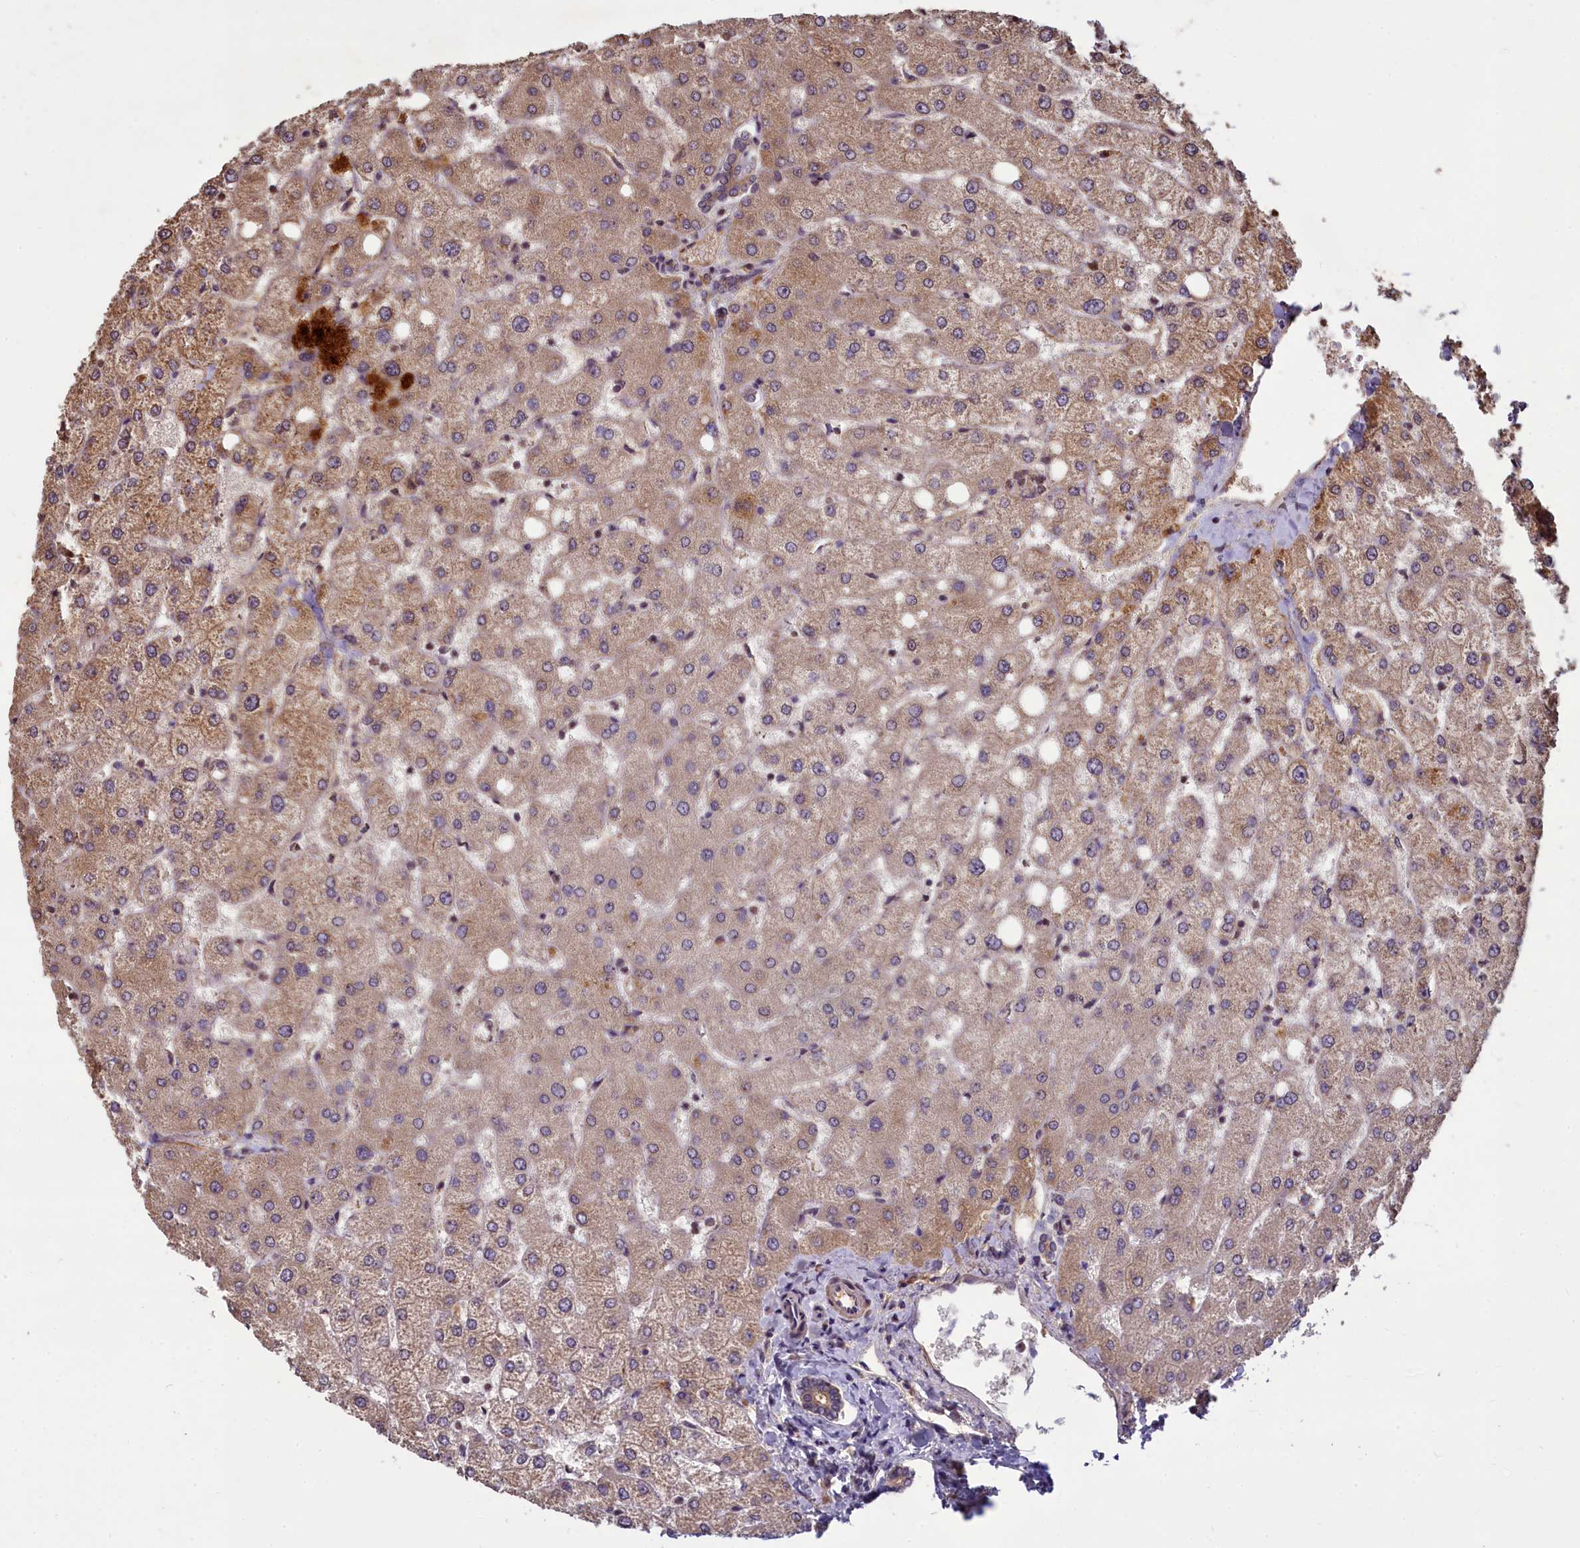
{"staining": {"intensity": "weak", "quantity": ">75%", "location": "cytoplasmic/membranous"}, "tissue": "liver", "cell_type": "Cholangiocytes", "image_type": "normal", "snomed": [{"axis": "morphology", "description": "Normal tissue, NOS"}, {"axis": "topography", "description": "Liver"}], "caption": "Immunohistochemistry of benign liver shows low levels of weak cytoplasmic/membranous expression in approximately >75% of cholangiocytes.", "gene": "NUDT6", "patient": {"sex": "female", "age": 54}}